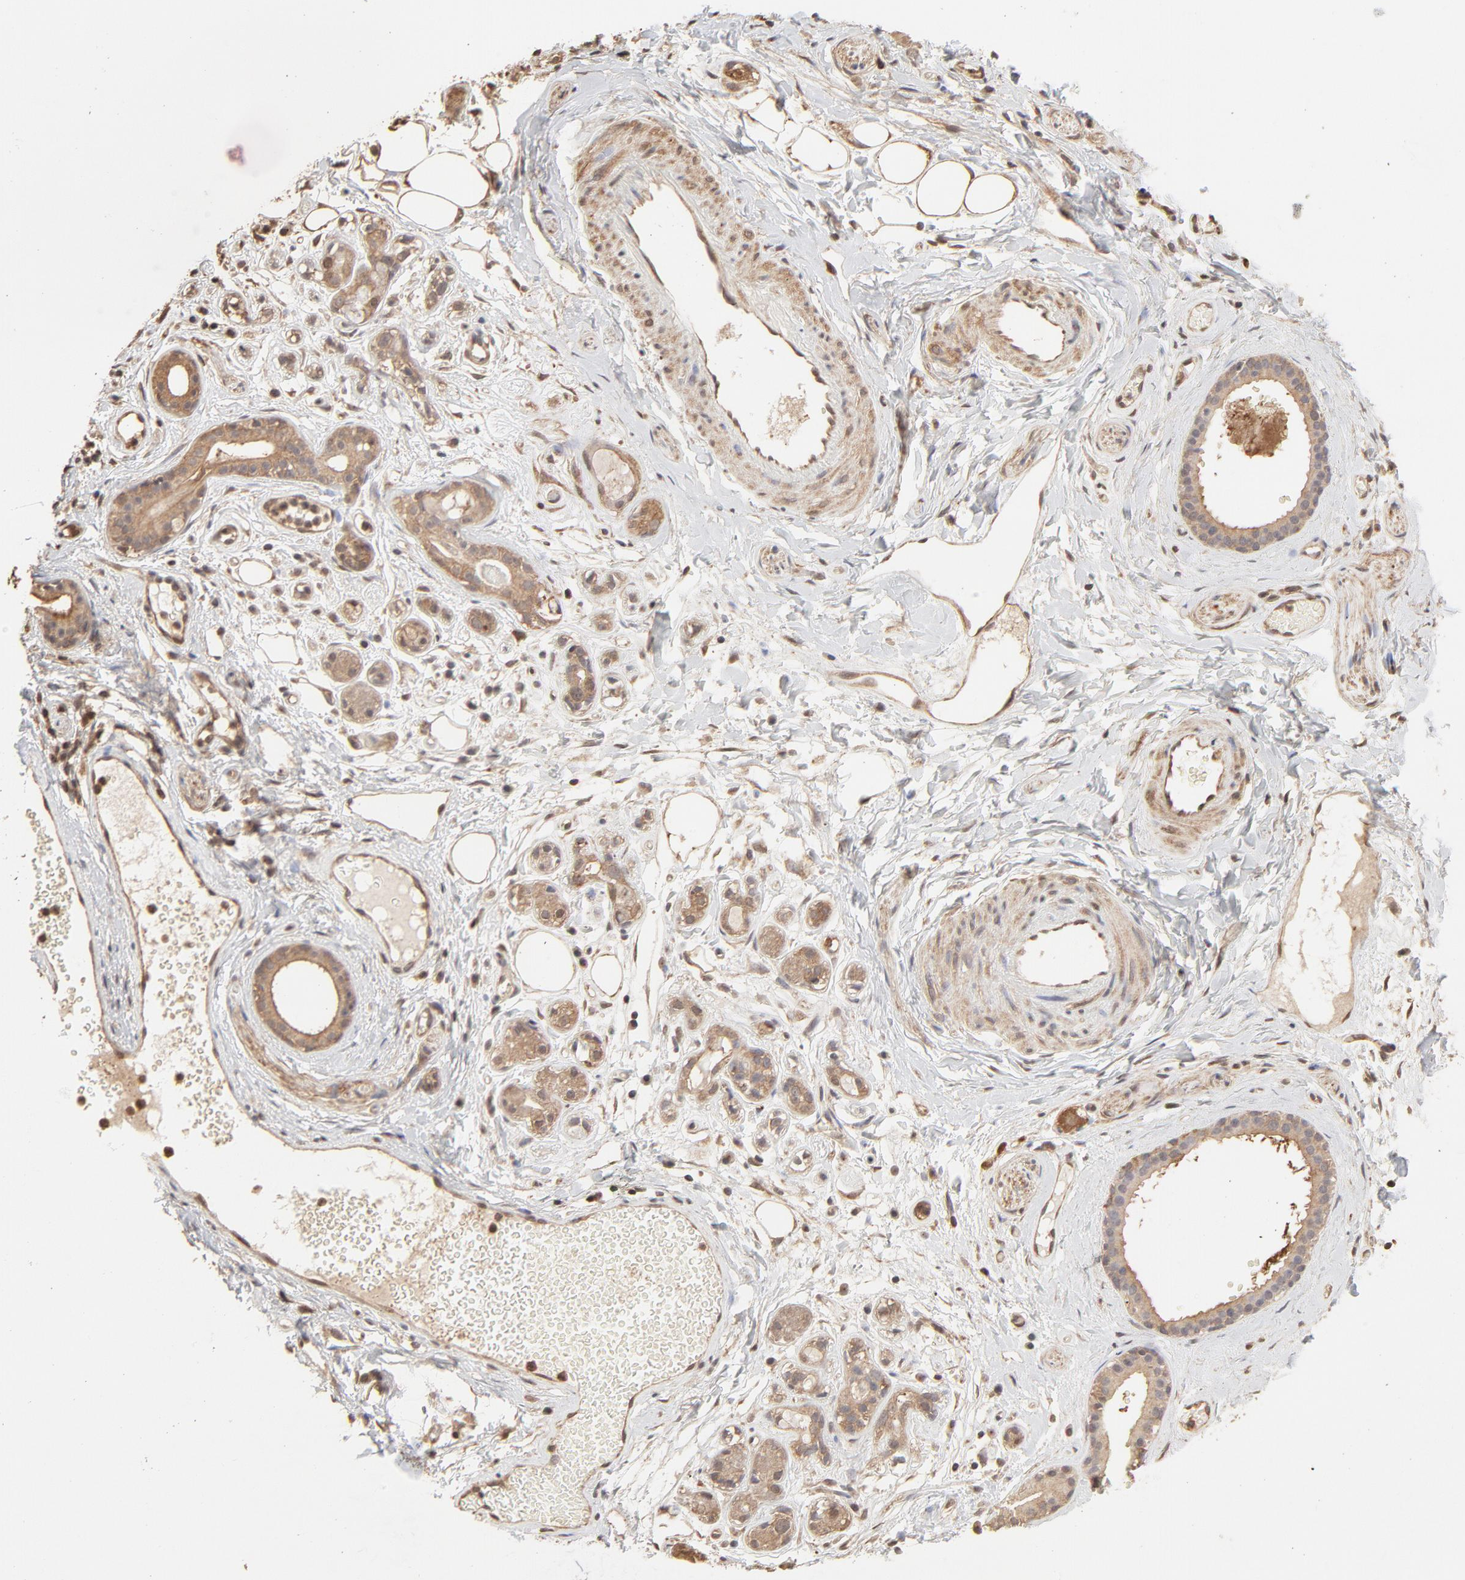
{"staining": {"intensity": "moderate", "quantity": ">75%", "location": "cytoplasmic/membranous"}, "tissue": "salivary gland", "cell_type": "Glandular cells", "image_type": "normal", "snomed": [{"axis": "morphology", "description": "Normal tissue, NOS"}, {"axis": "topography", "description": "Salivary gland"}], "caption": "The photomicrograph demonstrates staining of benign salivary gland, revealing moderate cytoplasmic/membranous protein expression (brown color) within glandular cells.", "gene": "PPP2CA", "patient": {"sex": "male", "age": 54}}